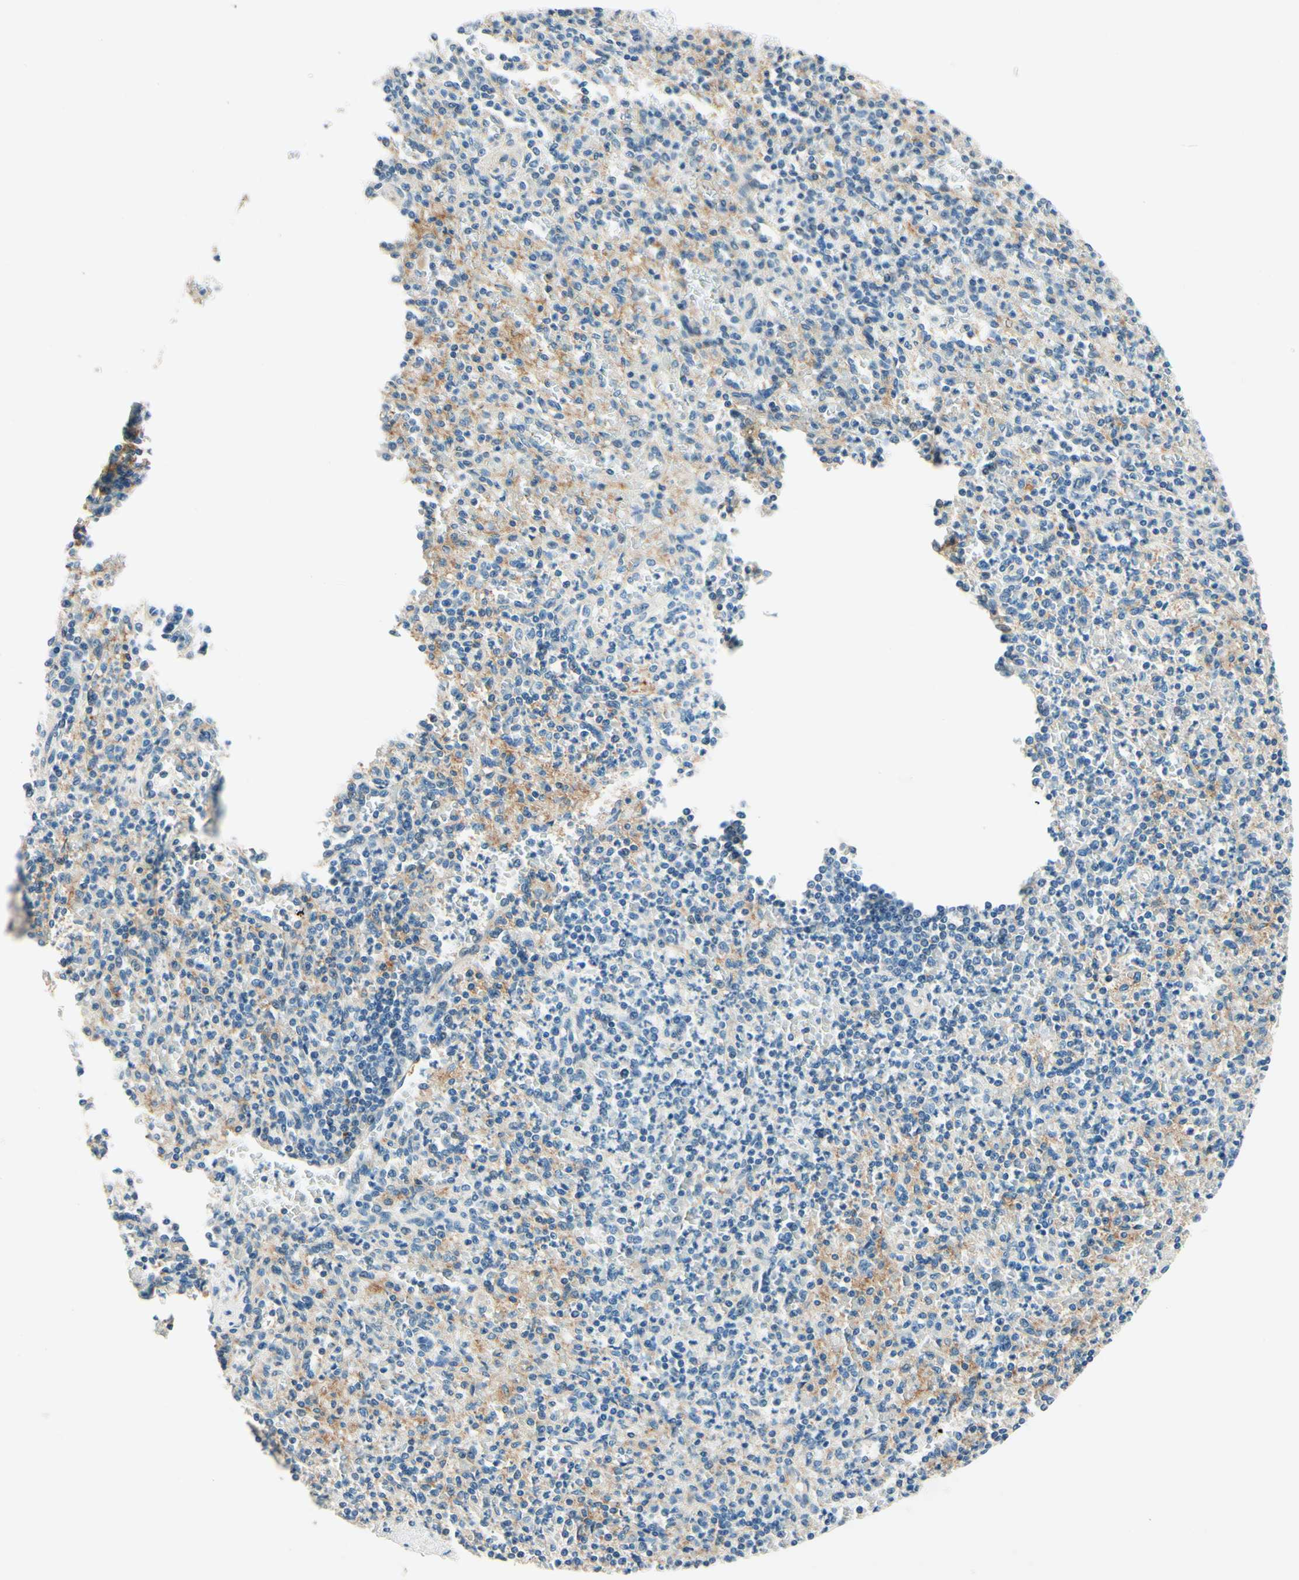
{"staining": {"intensity": "weak", "quantity": "25%-75%", "location": "cytoplasmic/membranous"}, "tissue": "spleen", "cell_type": "Cells in red pulp", "image_type": "normal", "snomed": [{"axis": "morphology", "description": "Normal tissue, NOS"}, {"axis": "topography", "description": "Spleen"}], "caption": "DAB (3,3'-diaminobenzidine) immunohistochemical staining of normal spleen reveals weak cytoplasmic/membranous protein expression in about 25%-75% of cells in red pulp.", "gene": "TAOK2", "patient": {"sex": "female", "age": 74}}